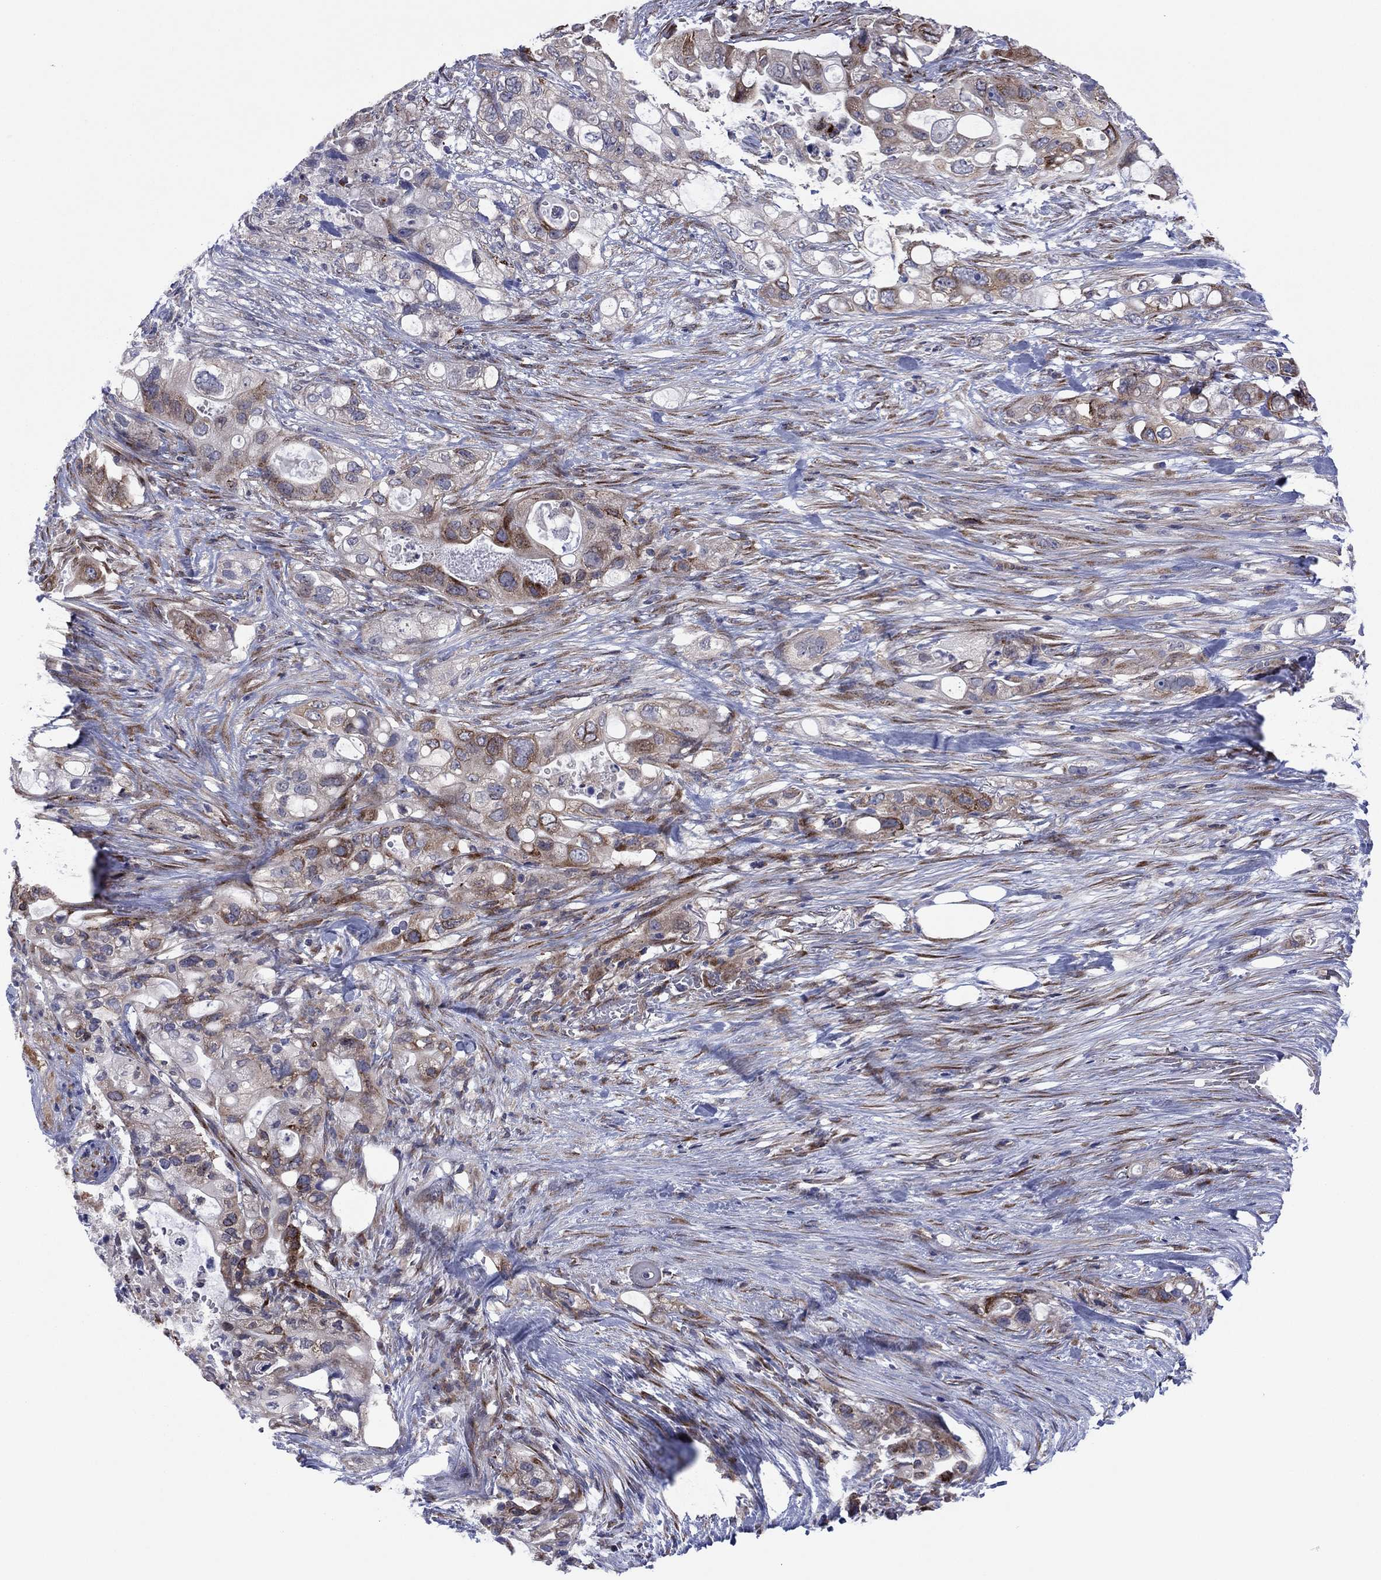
{"staining": {"intensity": "strong", "quantity": "25%-75%", "location": "cytoplasmic/membranous"}, "tissue": "pancreatic cancer", "cell_type": "Tumor cells", "image_type": "cancer", "snomed": [{"axis": "morphology", "description": "Adenocarcinoma, NOS"}, {"axis": "topography", "description": "Pancreas"}], "caption": "Protein analysis of adenocarcinoma (pancreatic) tissue reveals strong cytoplasmic/membranous staining in approximately 25%-75% of tumor cells.", "gene": "GPR155", "patient": {"sex": "female", "age": 72}}